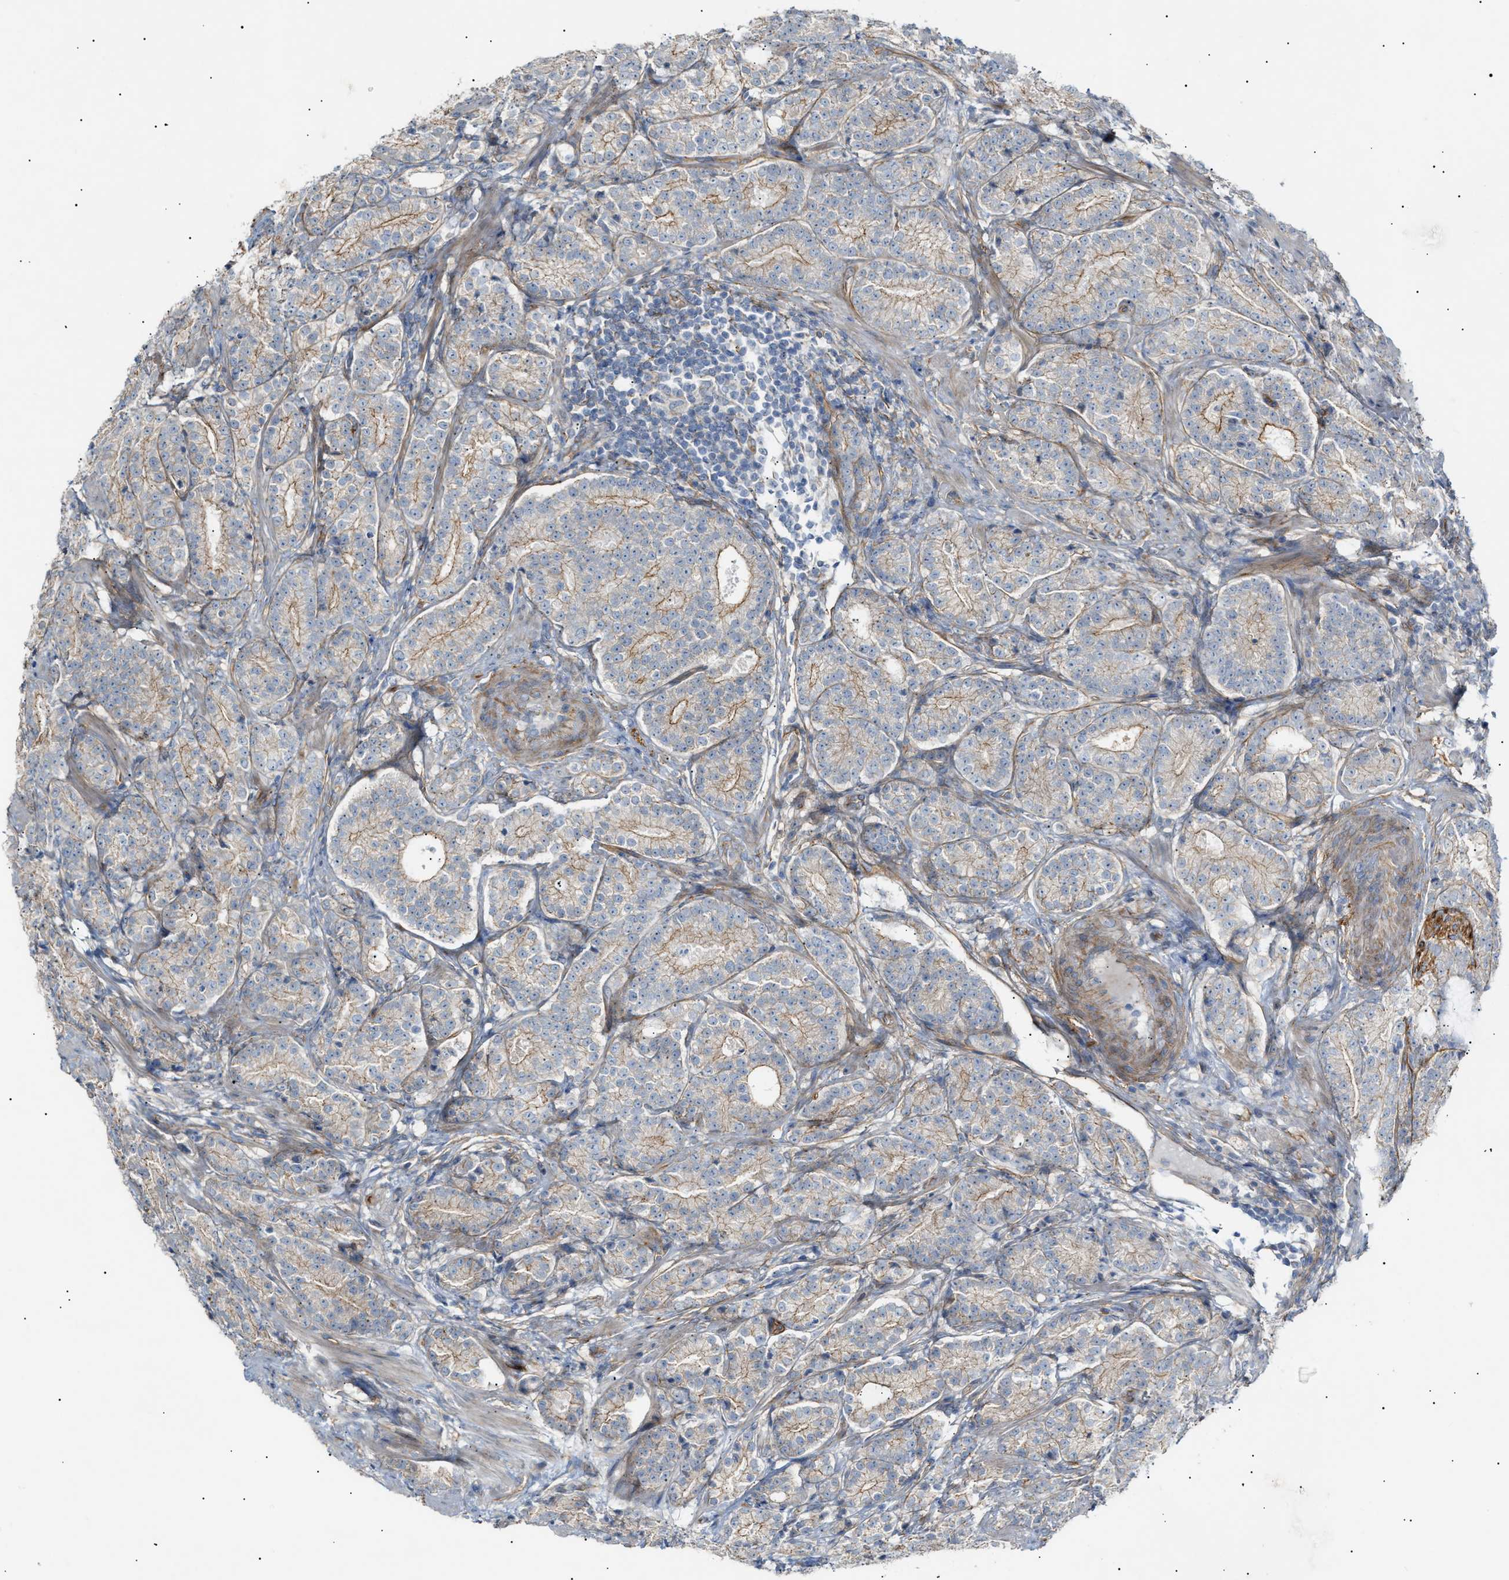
{"staining": {"intensity": "moderate", "quantity": "25%-75%", "location": "cytoplasmic/membranous"}, "tissue": "prostate cancer", "cell_type": "Tumor cells", "image_type": "cancer", "snomed": [{"axis": "morphology", "description": "Adenocarcinoma, High grade"}, {"axis": "topography", "description": "Prostate"}], "caption": "Protein staining exhibits moderate cytoplasmic/membranous staining in about 25%-75% of tumor cells in prostate adenocarcinoma (high-grade).", "gene": "ZFHX2", "patient": {"sex": "male", "age": 61}}